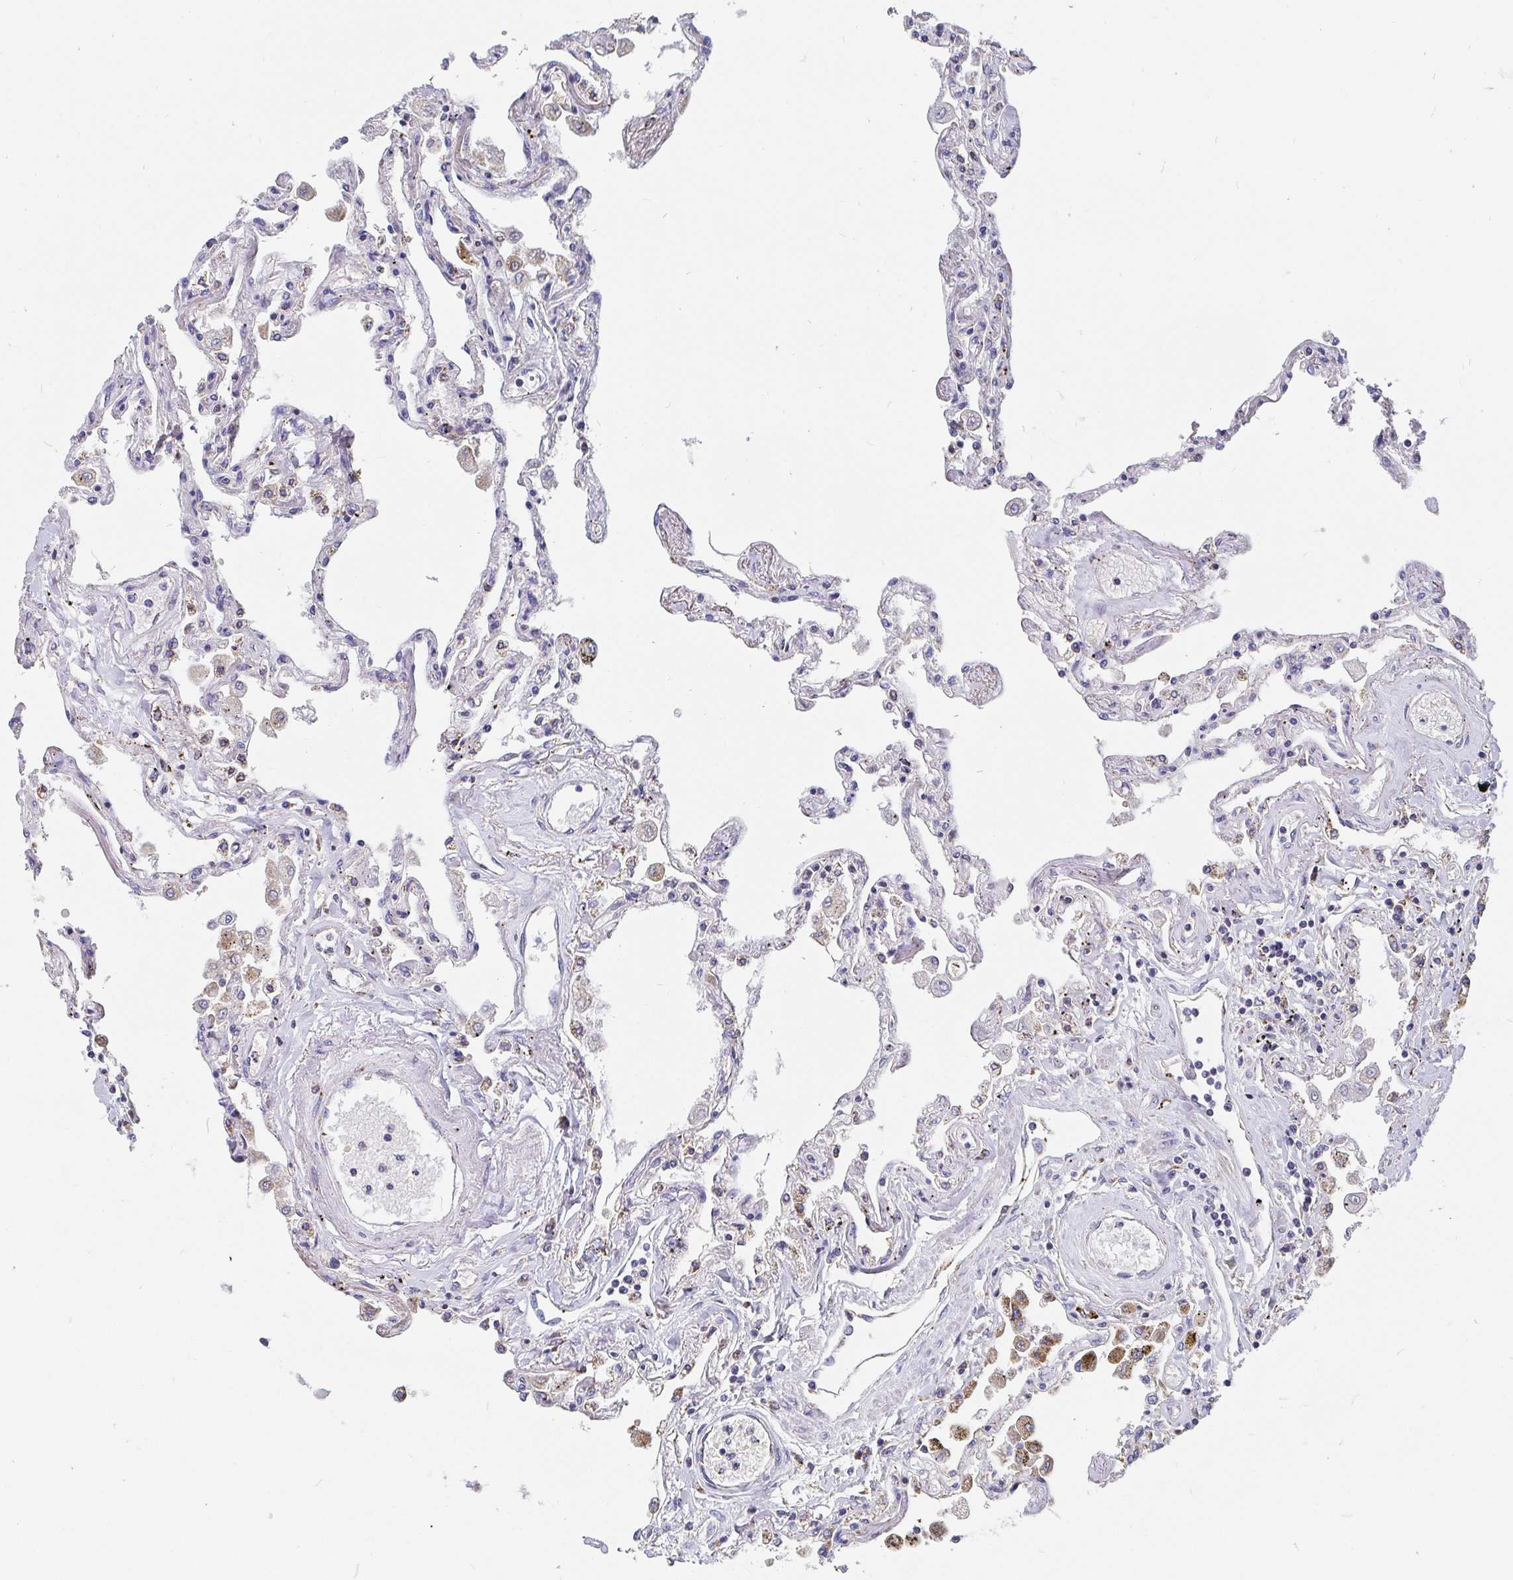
{"staining": {"intensity": "negative", "quantity": "none", "location": "none"}, "tissue": "lung", "cell_type": "Alveolar cells", "image_type": "normal", "snomed": [{"axis": "morphology", "description": "Normal tissue, NOS"}, {"axis": "morphology", "description": "Adenocarcinoma, NOS"}, {"axis": "topography", "description": "Cartilage tissue"}, {"axis": "topography", "description": "Lung"}], "caption": "High power microscopy micrograph of an immunohistochemistry photomicrograph of normal lung, revealing no significant positivity in alveolar cells. Nuclei are stained in blue.", "gene": "PDF", "patient": {"sex": "female", "age": 67}}